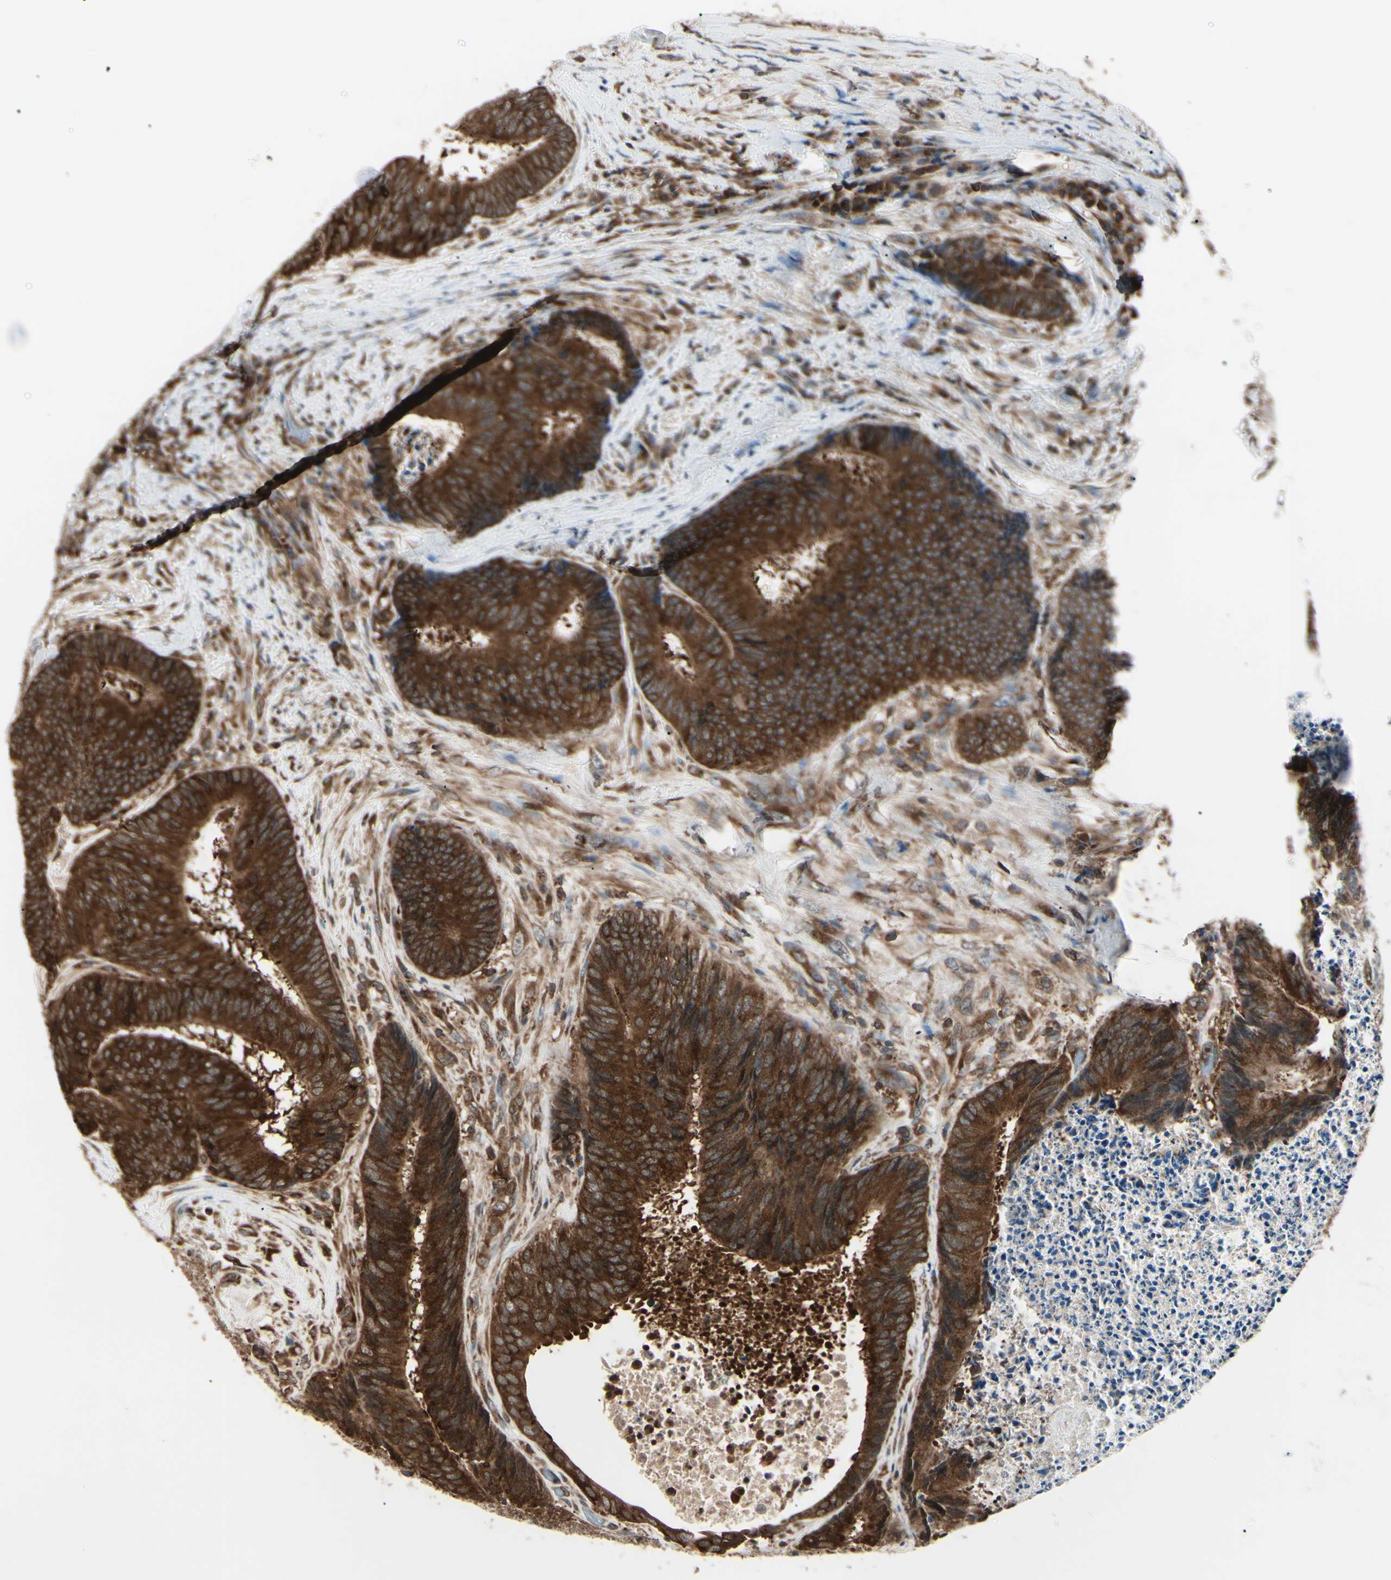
{"staining": {"intensity": "strong", "quantity": ">75%", "location": "cytoplasmic/membranous"}, "tissue": "colorectal cancer", "cell_type": "Tumor cells", "image_type": "cancer", "snomed": [{"axis": "morphology", "description": "Adenocarcinoma, NOS"}, {"axis": "topography", "description": "Rectum"}], "caption": "Tumor cells show high levels of strong cytoplasmic/membranous expression in approximately >75% of cells in human adenocarcinoma (colorectal). The staining was performed using DAB to visualize the protein expression in brown, while the nuclei were stained in blue with hematoxylin (Magnification: 20x).", "gene": "MAPRE1", "patient": {"sex": "male", "age": 72}}